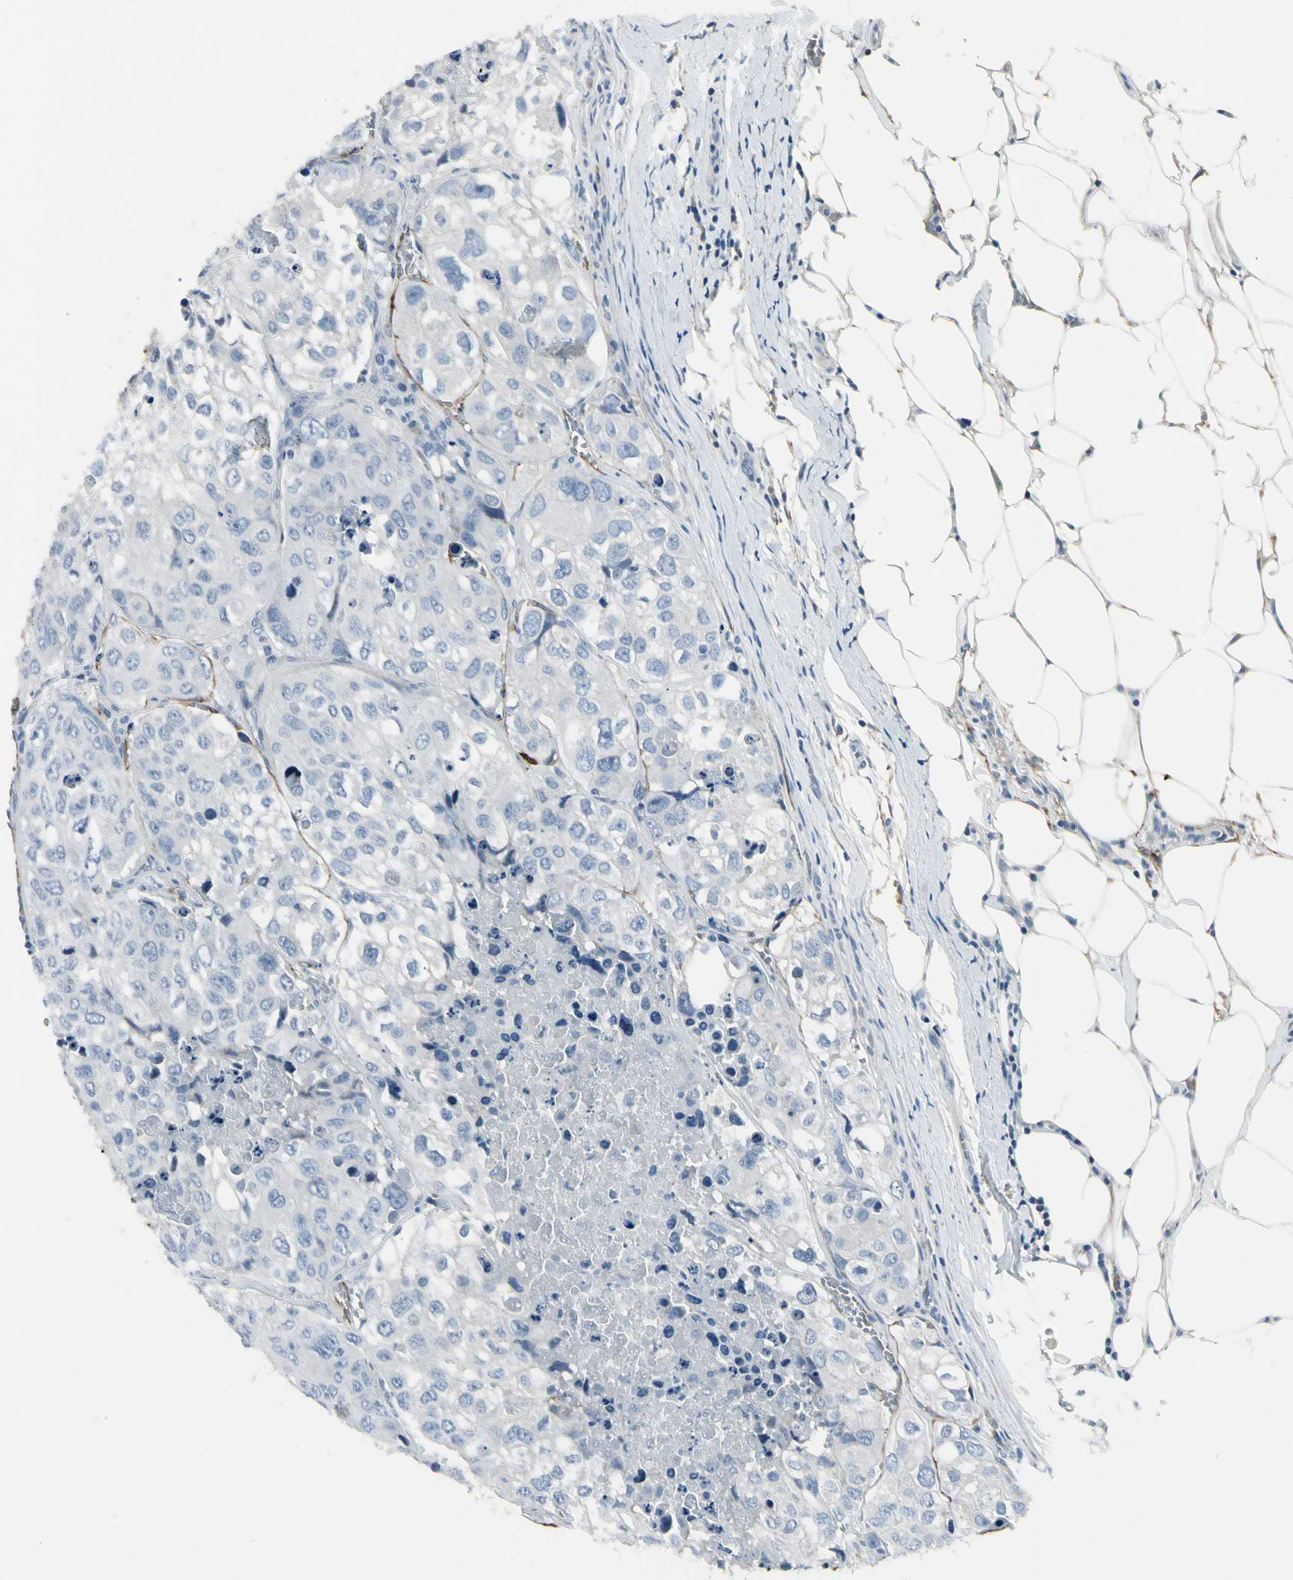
{"staining": {"intensity": "negative", "quantity": "none", "location": "none"}, "tissue": "urothelial cancer", "cell_type": "Tumor cells", "image_type": "cancer", "snomed": [{"axis": "morphology", "description": "Urothelial carcinoma, High grade"}, {"axis": "topography", "description": "Lymph node"}, {"axis": "topography", "description": "Urinary bladder"}], "caption": "Urothelial carcinoma (high-grade) was stained to show a protein in brown. There is no significant positivity in tumor cells. The staining was performed using DAB to visualize the protein expression in brown, while the nuclei were stained in blue with hematoxylin (Magnification: 20x).", "gene": "PIGR", "patient": {"sex": "male", "age": 51}}